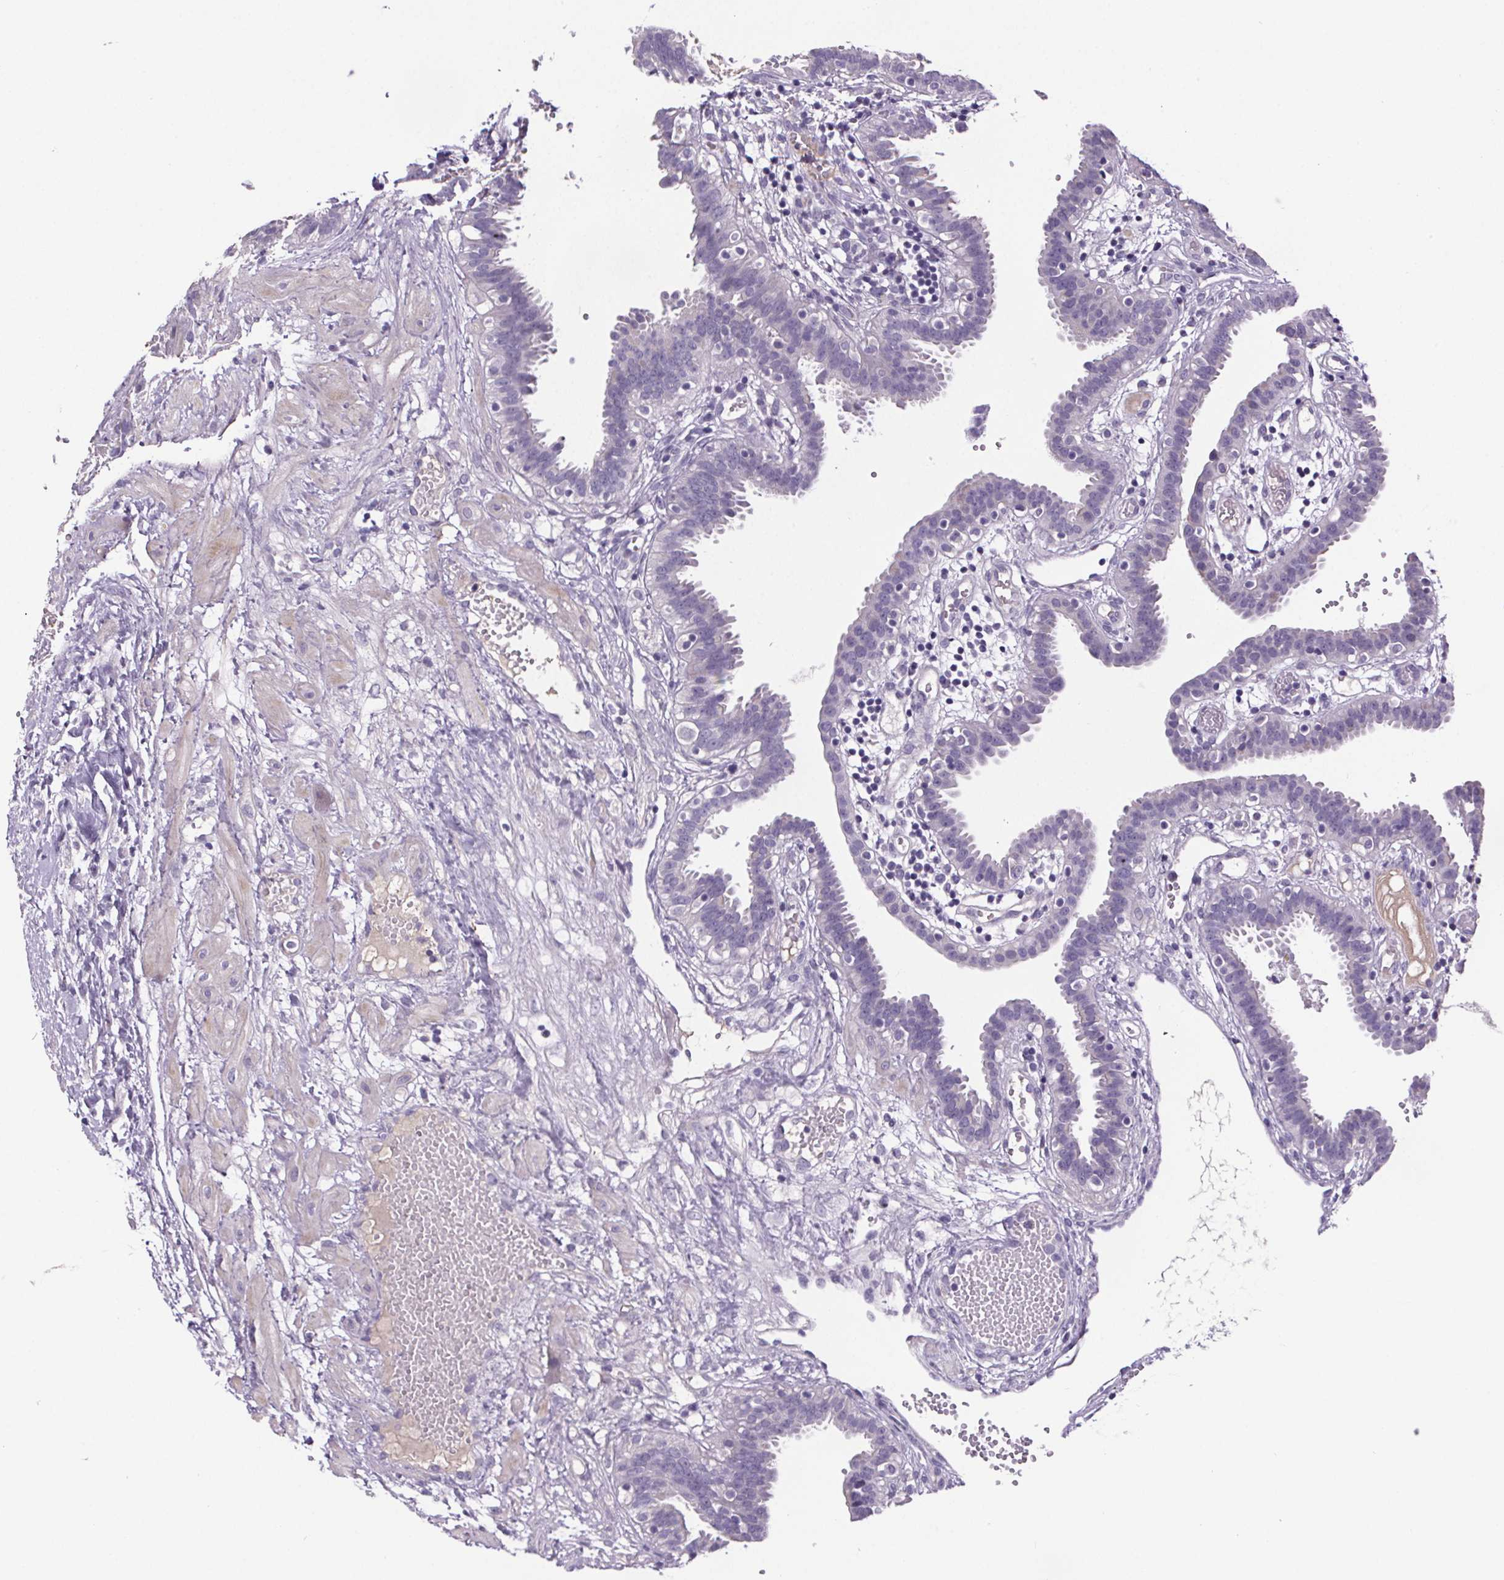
{"staining": {"intensity": "negative", "quantity": "none", "location": "none"}, "tissue": "fallopian tube", "cell_type": "Glandular cells", "image_type": "normal", "snomed": [{"axis": "morphology", "description": "Normal tissue, NOS"}, {"axis": "topography", "description": "Fallopian tube"}], "caption": "DAB (3,3'-diaminobenzidine) immunohistochemical staining of benign human fallopian tube shows no significant positivity in glandular cells.", "gene": "CUBN", "patient": {"sex": "female", "age": 37}}